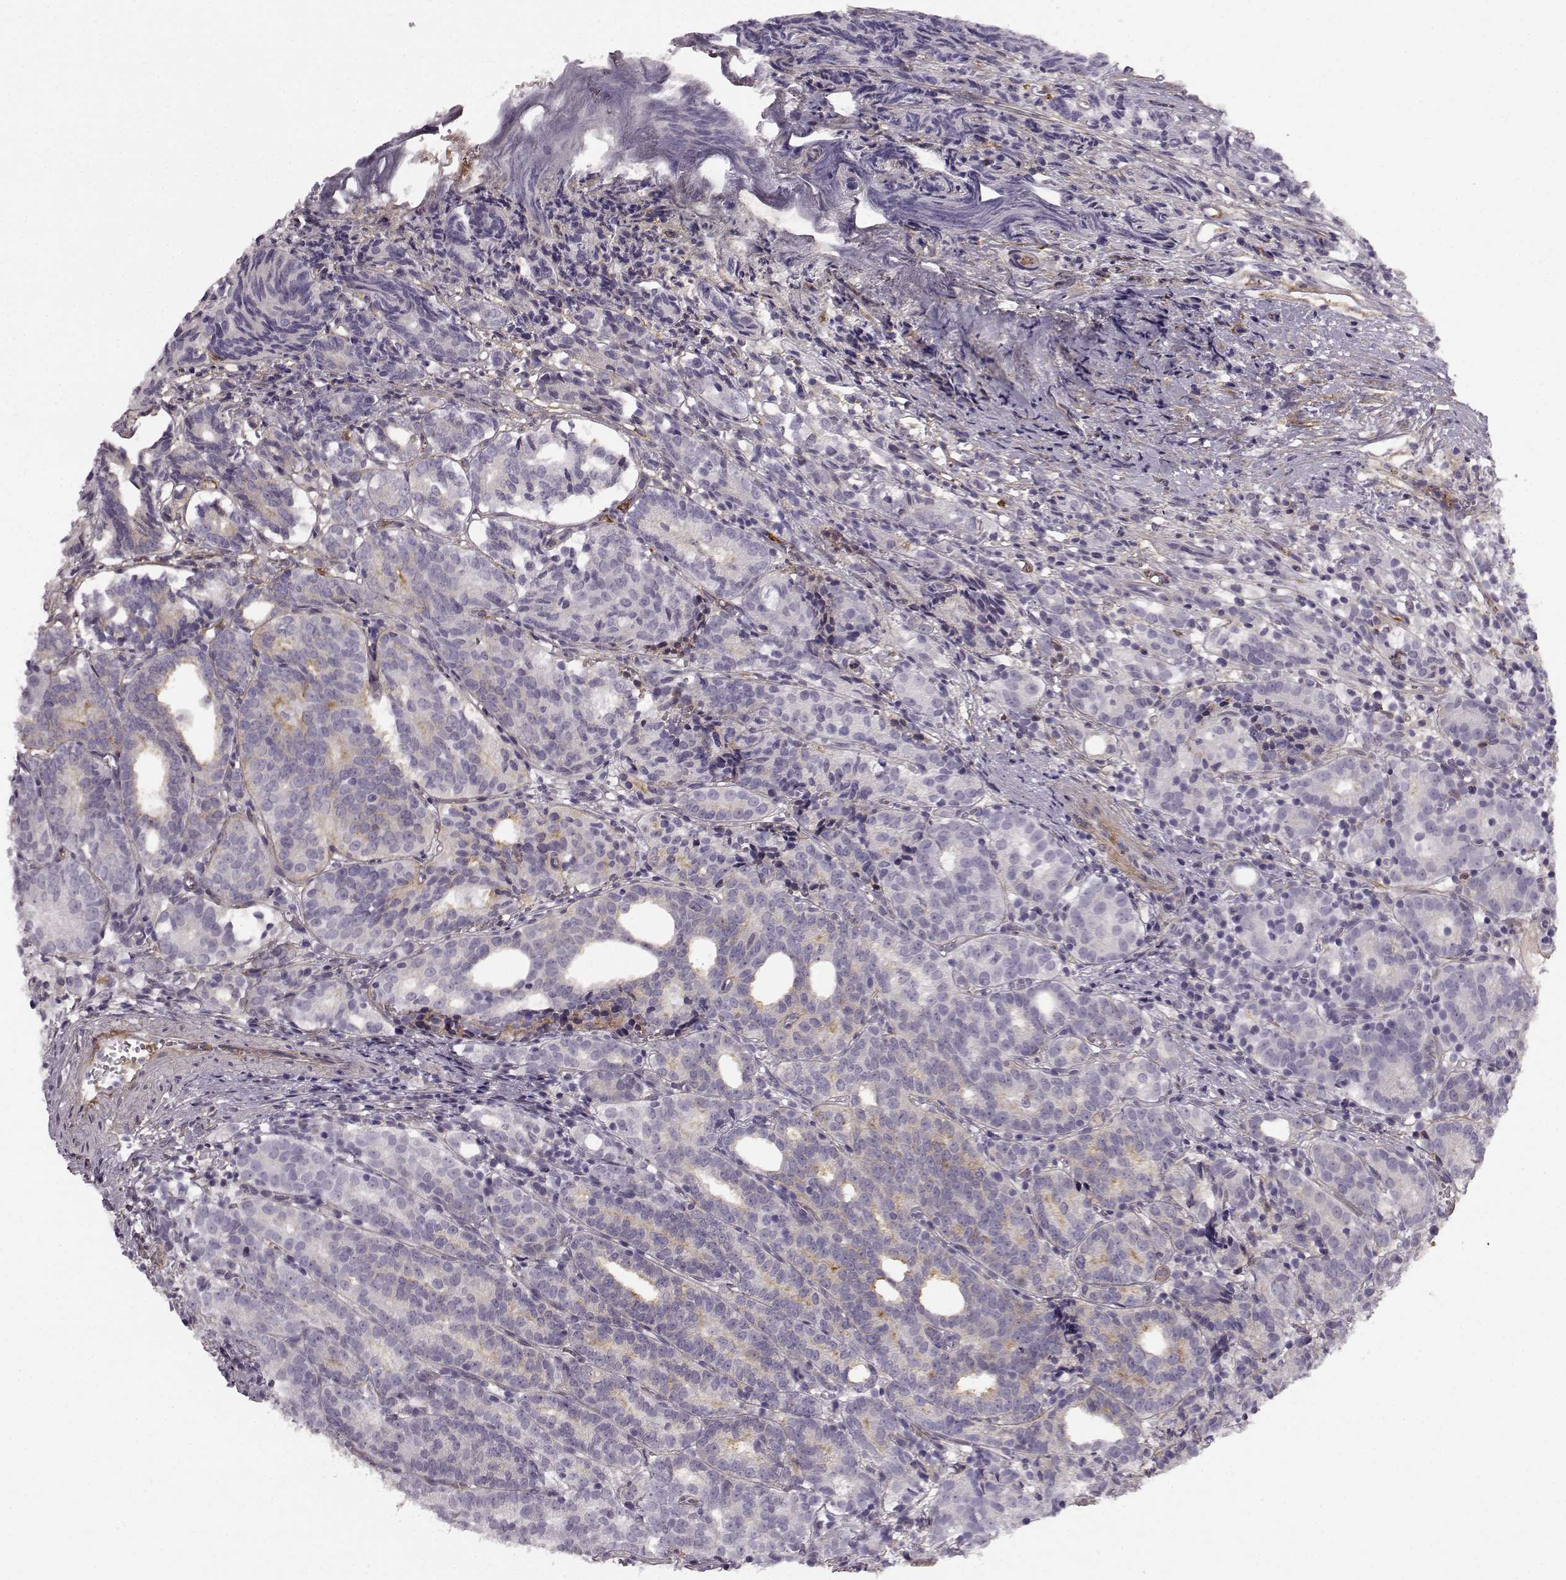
{"staining": {"intensity": "negative", "quantity": "none", "location": "none"}, "tissue": "prostate cancer", "cell_type": "Tumor cells", "image_type": "cancer", "snomed": [{"axis": "morphology", "description": "Adenocarcinoma, High grade"}, {"axis": "topography", "description": "Prostate"}], "caption": "Immunohistochemical staining of prostate cancer (high-grade adenocarcinoma) displays no significant expression in tumor cells.", "gene": "TRIM69", "patient": {"sex": "male", "age": 53}}